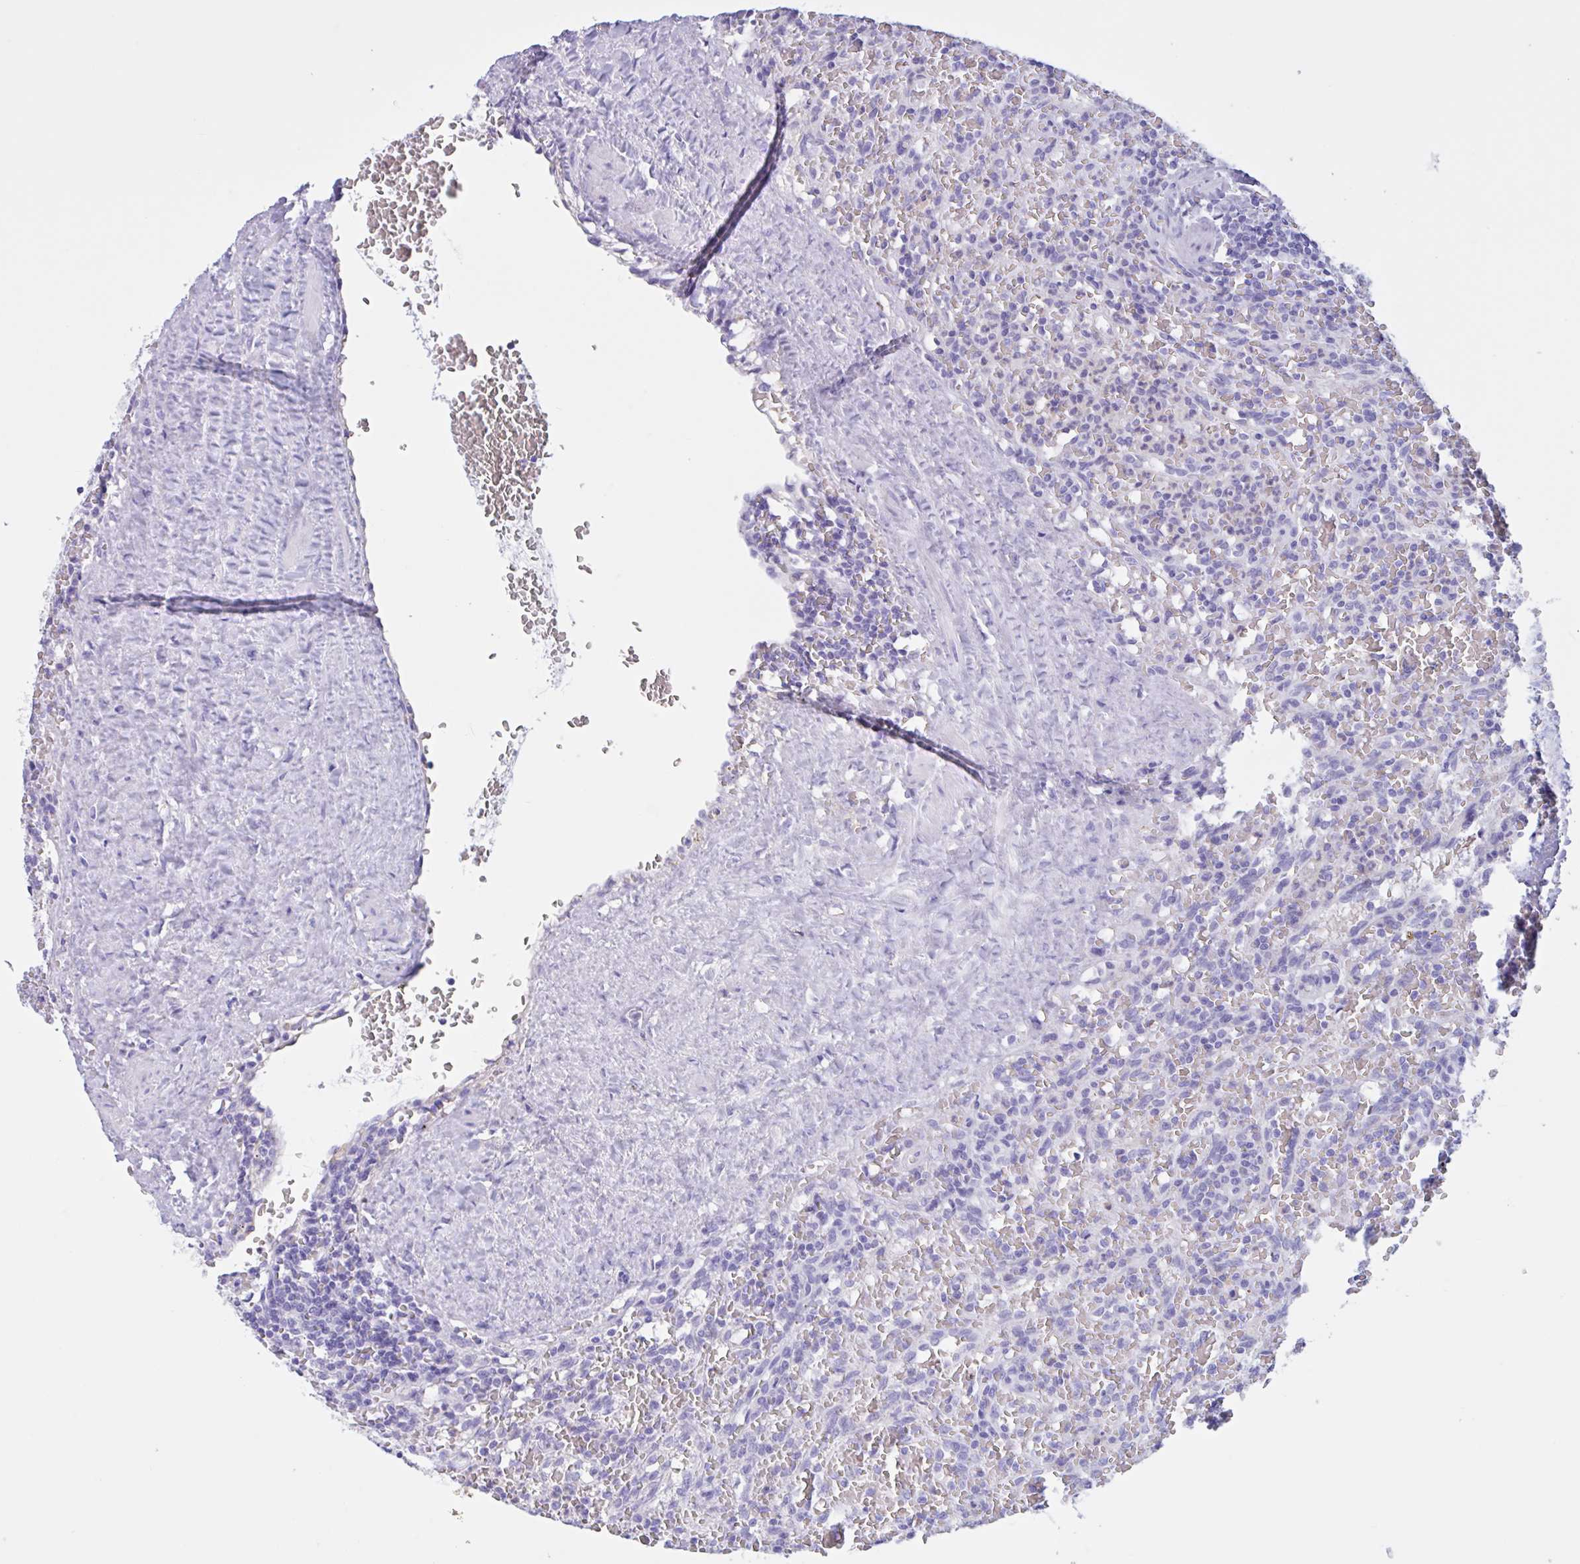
{"staining": {"intensity": "negative", "quantity": "none", "location": "none"}, "tissue": "lymphoma", "cell_type": "Tumor cells", "image_type": "cancer", "snomed": [{"axis": "morphology", "description": "Malignant lymphoma, non-Hodgkin's type, Low grade"}, {"axis": "topography", "description": "Spleen"}], "caption": "Immunohistochemistry (IHC) micrograph of neoplastic tissue: human malignant lymphoma, non-Hodgkin's type (low-grade) stained with DAB (3,3'-diaminobenzidine) demonstrates no significant protein positivity in tumor cells.", "gene": "LARGE2", "patient": {"sex": "female", "age": 64}}